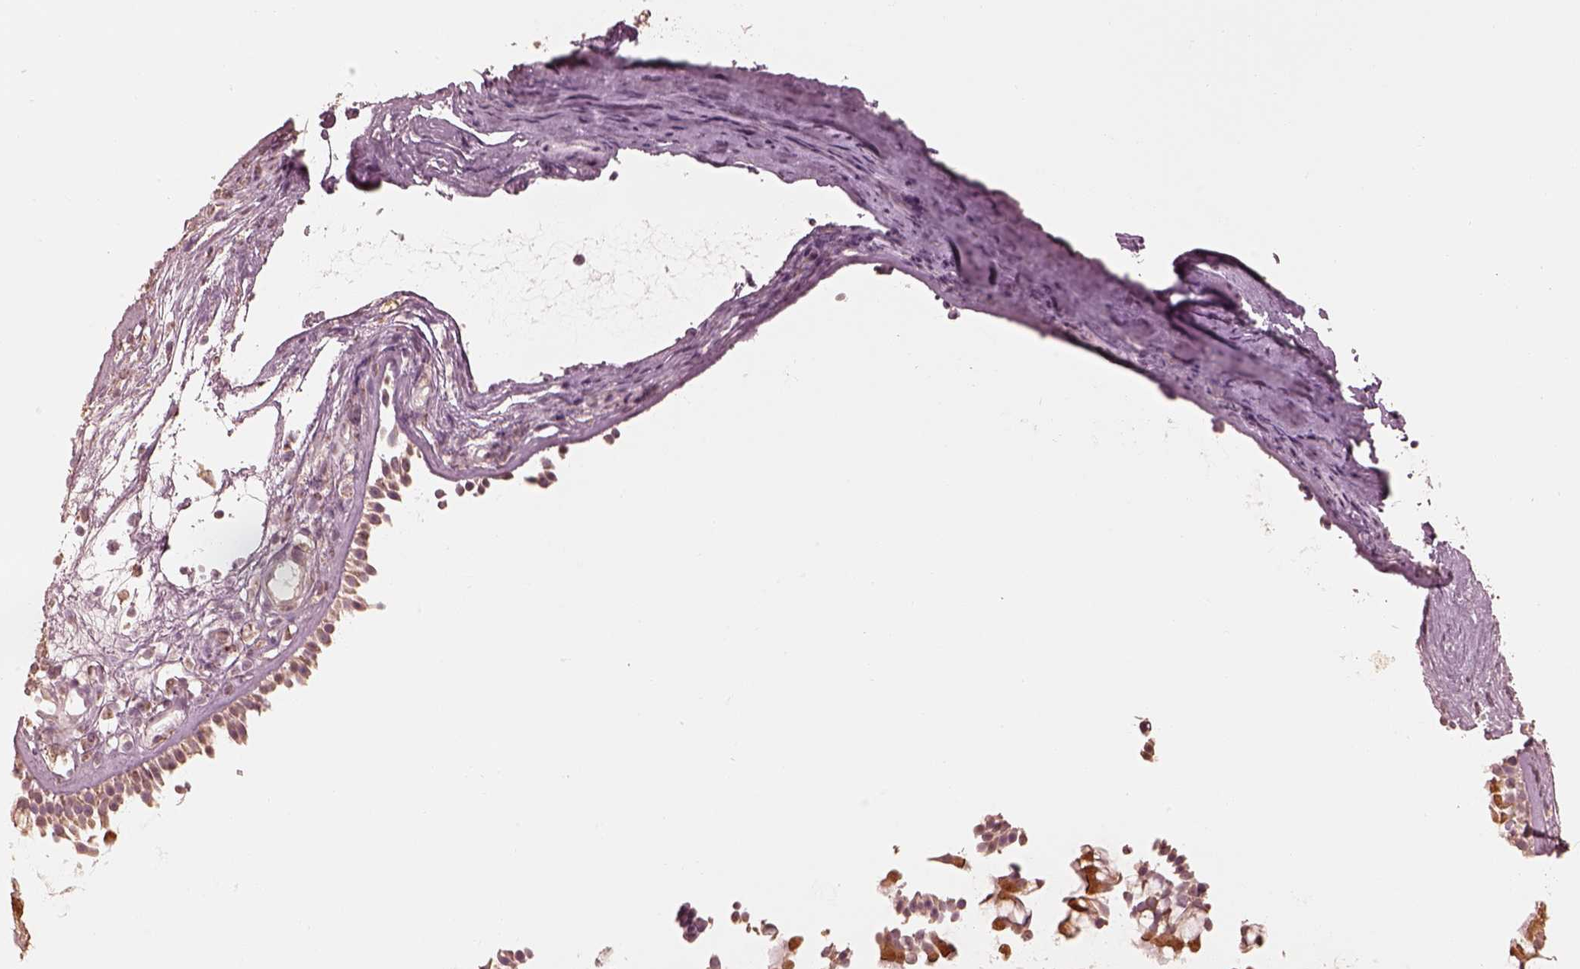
{"staining": {"intensity": "strong", "quantity": "<25%", "location": "cytoplasmic/membranous"}, "tissue": "nasopharynx", "cell_type": "Respiratory epithelial cells", "image_type": "normal", "snomed": [{"axis": "morphology", "description": "Normal tissue, NOS"}, {"axis": "topography", "description": "Nasopharynx"}], "caption": "Normal nasopharynx was stained to show a protein in brown. There is medium levels of strong cytoplasmic/membranous positivity in approximately <25% of respiratory epithelial cells. (DAB IHC, brown staining for protein, blue staining for nuclei).", "gene": "ENTPD6", "patient": {"sex": "male", "age": 68}}